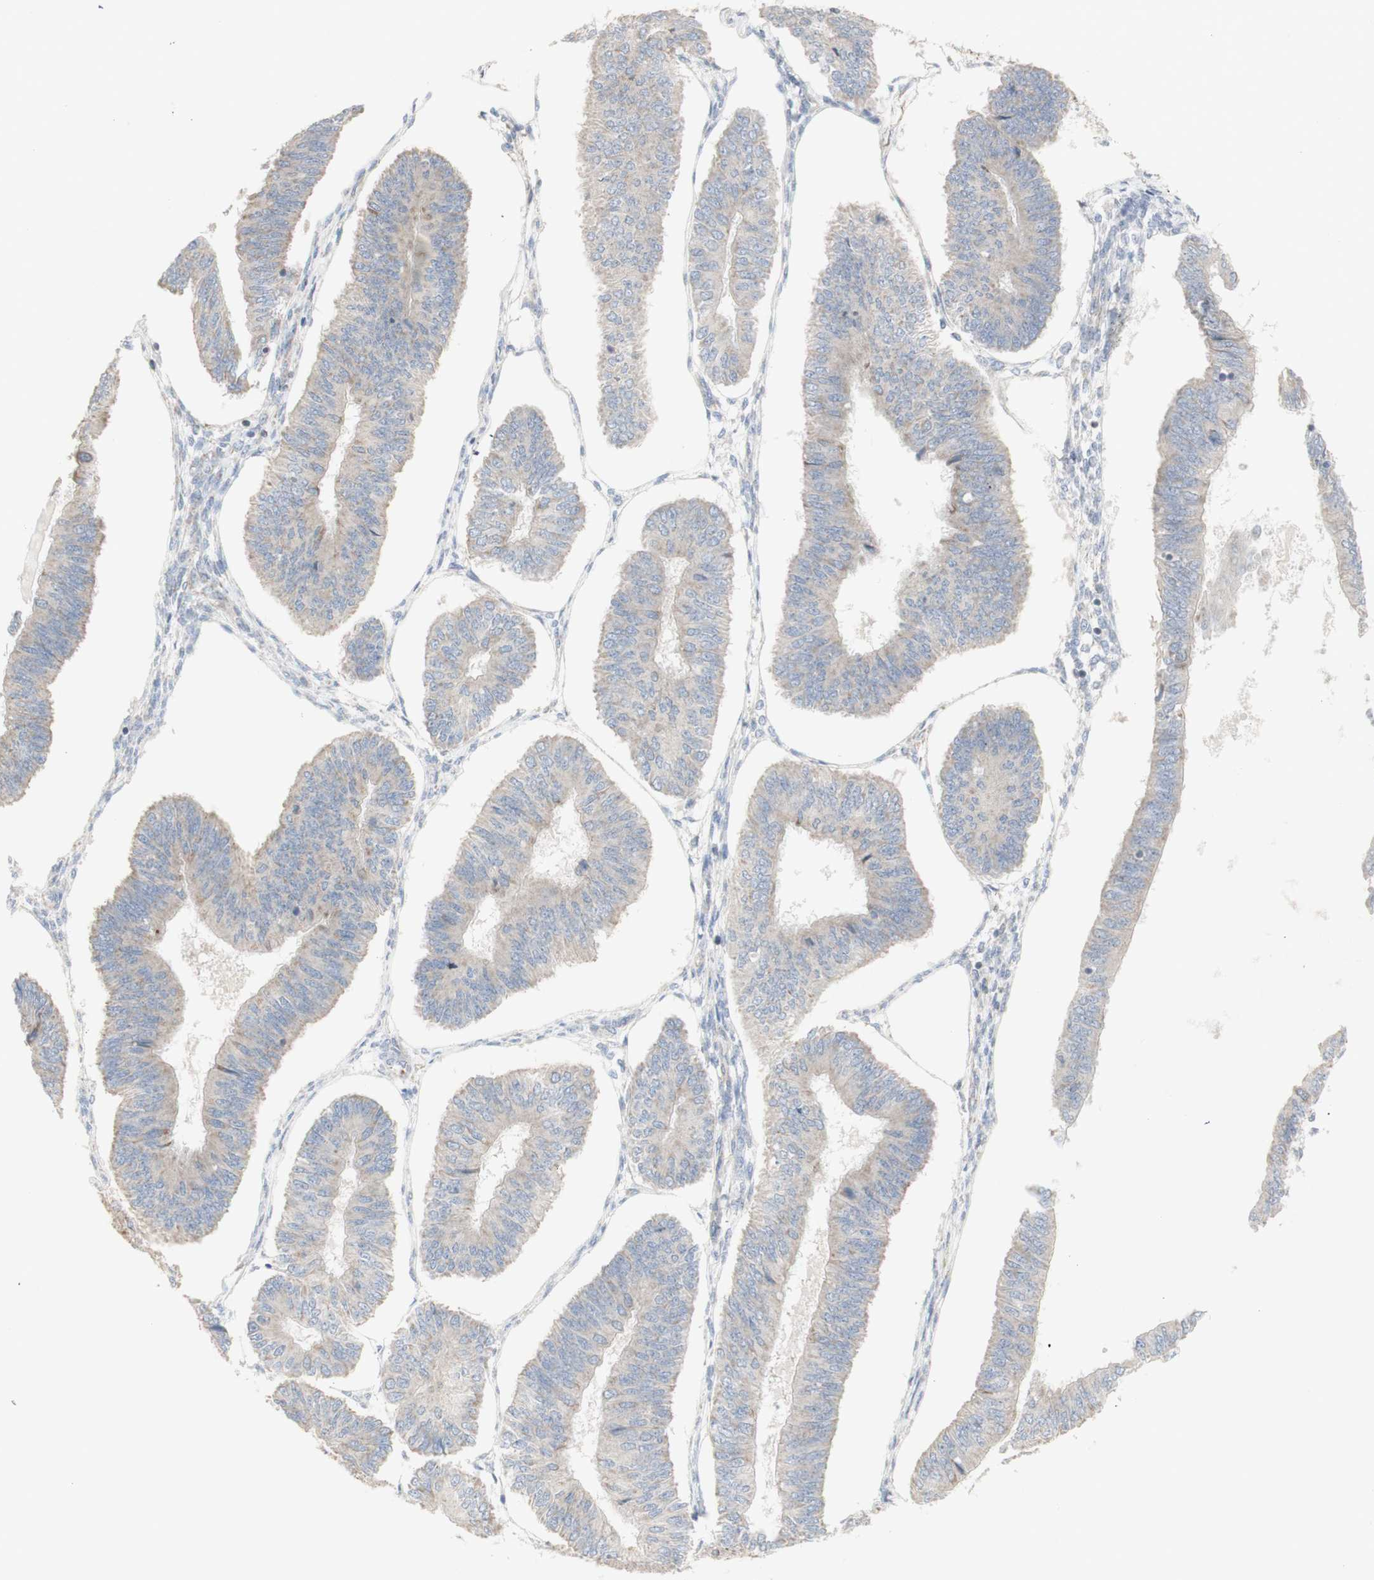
{"staining": {"intensity": "weak", "quantity": "<25%", "location": "cytoplasmic/membranous"}, "tissue": "endometrial cancer", "cell_type": "Tumor cells", "image_type": "cancer", "snomed": [{"axis": "morphology", "description": "Adenocarcinoma, NOS"}, {"axis": "topography", "description": "Endometrium"}], "caption": "Adenocarcinoma (endometrial) stained for a protein using immunohistochemistry shows no expression tumor cells.", "gene": "CNTNAP1", "patient": {"sex": "female", "age": 58}}